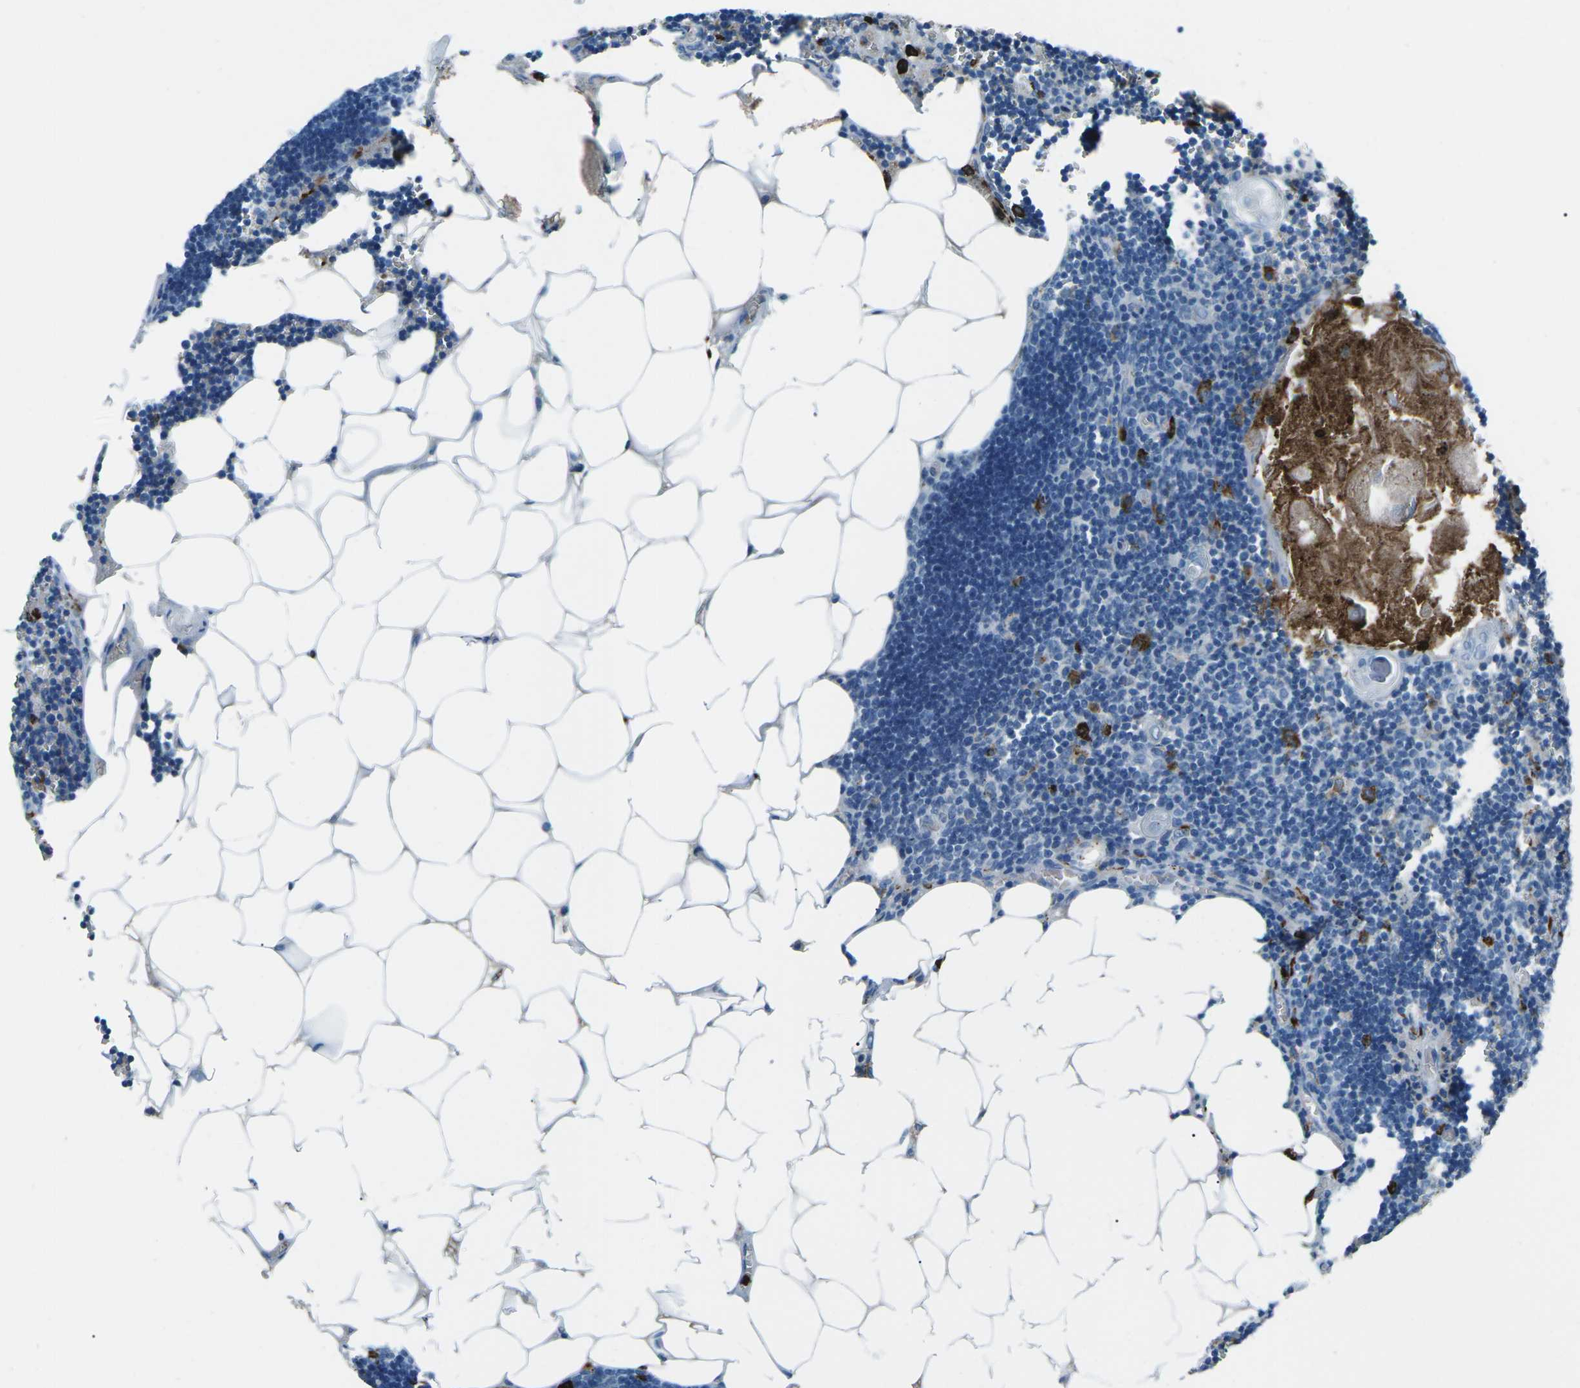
{"staining": {"intensity": "negative", "quantity": "none", "location": "none"}, "tissue": "lymph node", "cell_type": "Germinal center cells", "image_type": "normal", "snomed": [{"axis": "morphology", "description": "Normal tissue, NOS"}, {"axis": "topography", "description": "Lymph node"}], "caption": "This is a histopathology image of immunohistochemistry staining of normal lymph node, which shows no expression in germinal center cells.", "gene": "FCN1", "patient": {"sex": "male", "age": 33}}